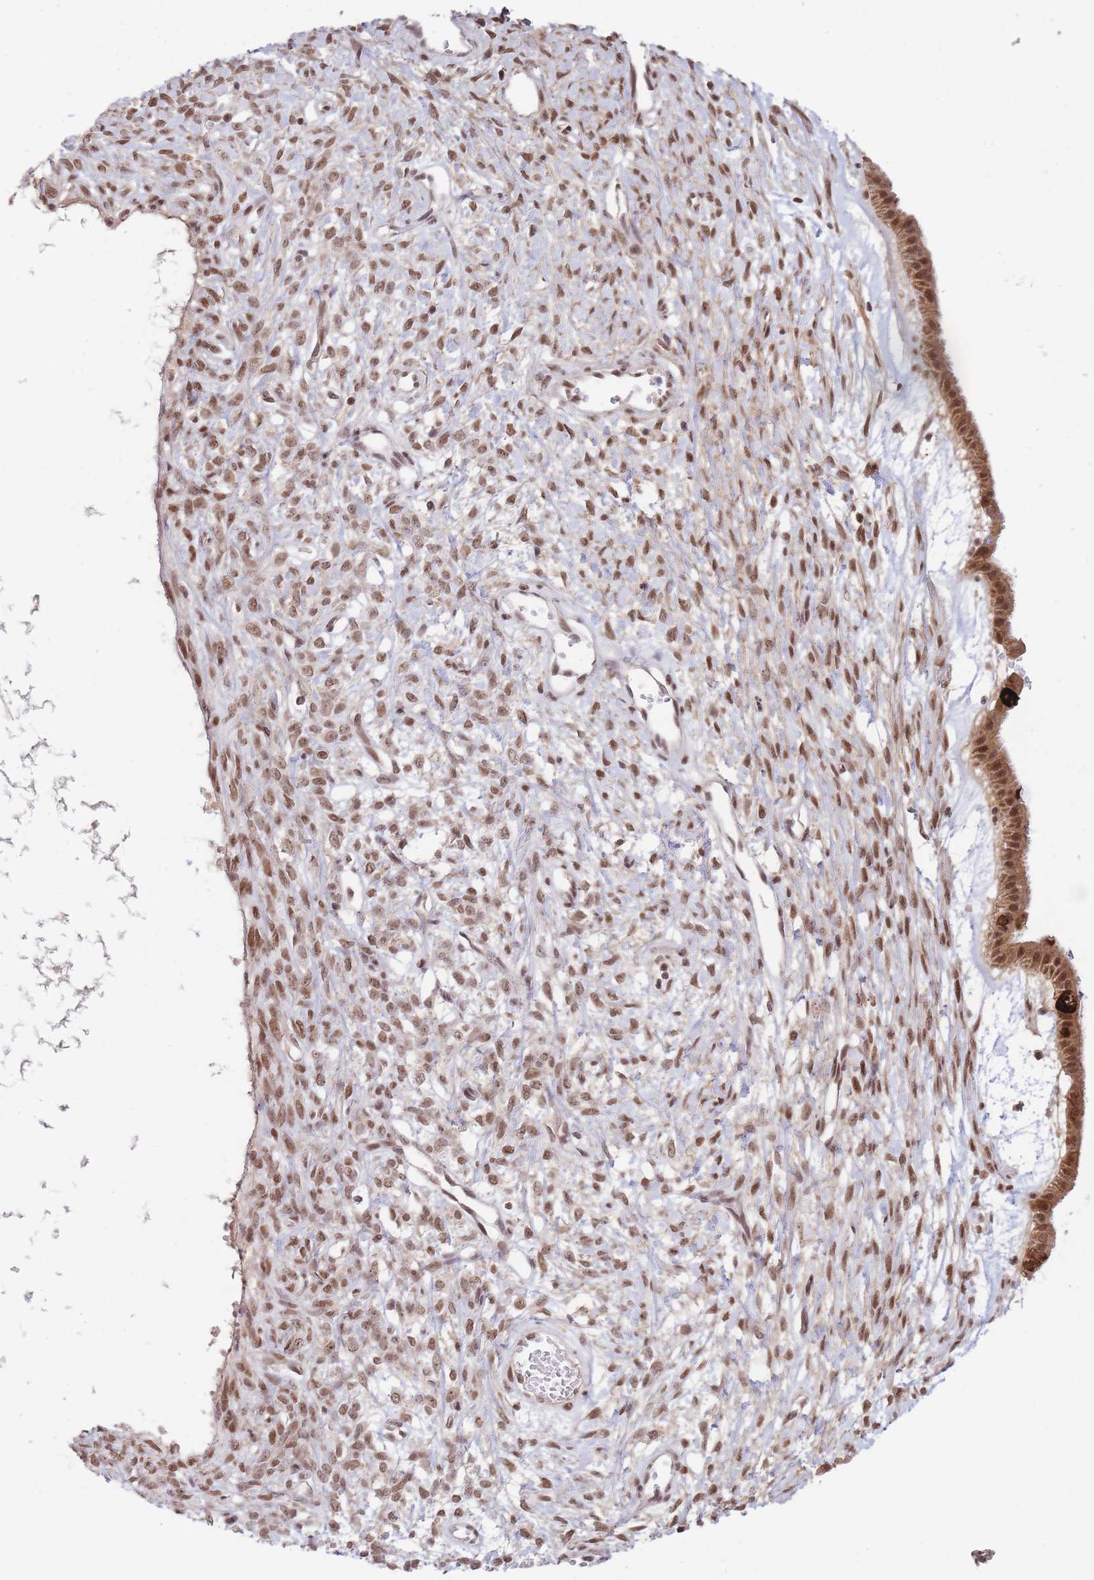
{"staining": {"intensity": "moderate", "quantity": ">75%", "location": "cytoplasmic/membranous,nuclear"}, "tissue": "ovarian cancer", "cell_type": "Tumor cells", "image_type": "cancer", "snomed": [{"axis": "morphology", "description": "Cystadenocarcinoma, mucinous, NOS"}, {"axis": "topography", "description": "Ovary"}], "caption": "A high-resolution image shows immunohistochemistry (IHC) staining of ovarian cancer (mucinous cystadenocarcinoma), which displays moderate cytoplasmic/membranous and nuclear positivity in about >75% of tumor cells.", "gene": "CARD8", "patient": {"sex": "female", "age": 73}}